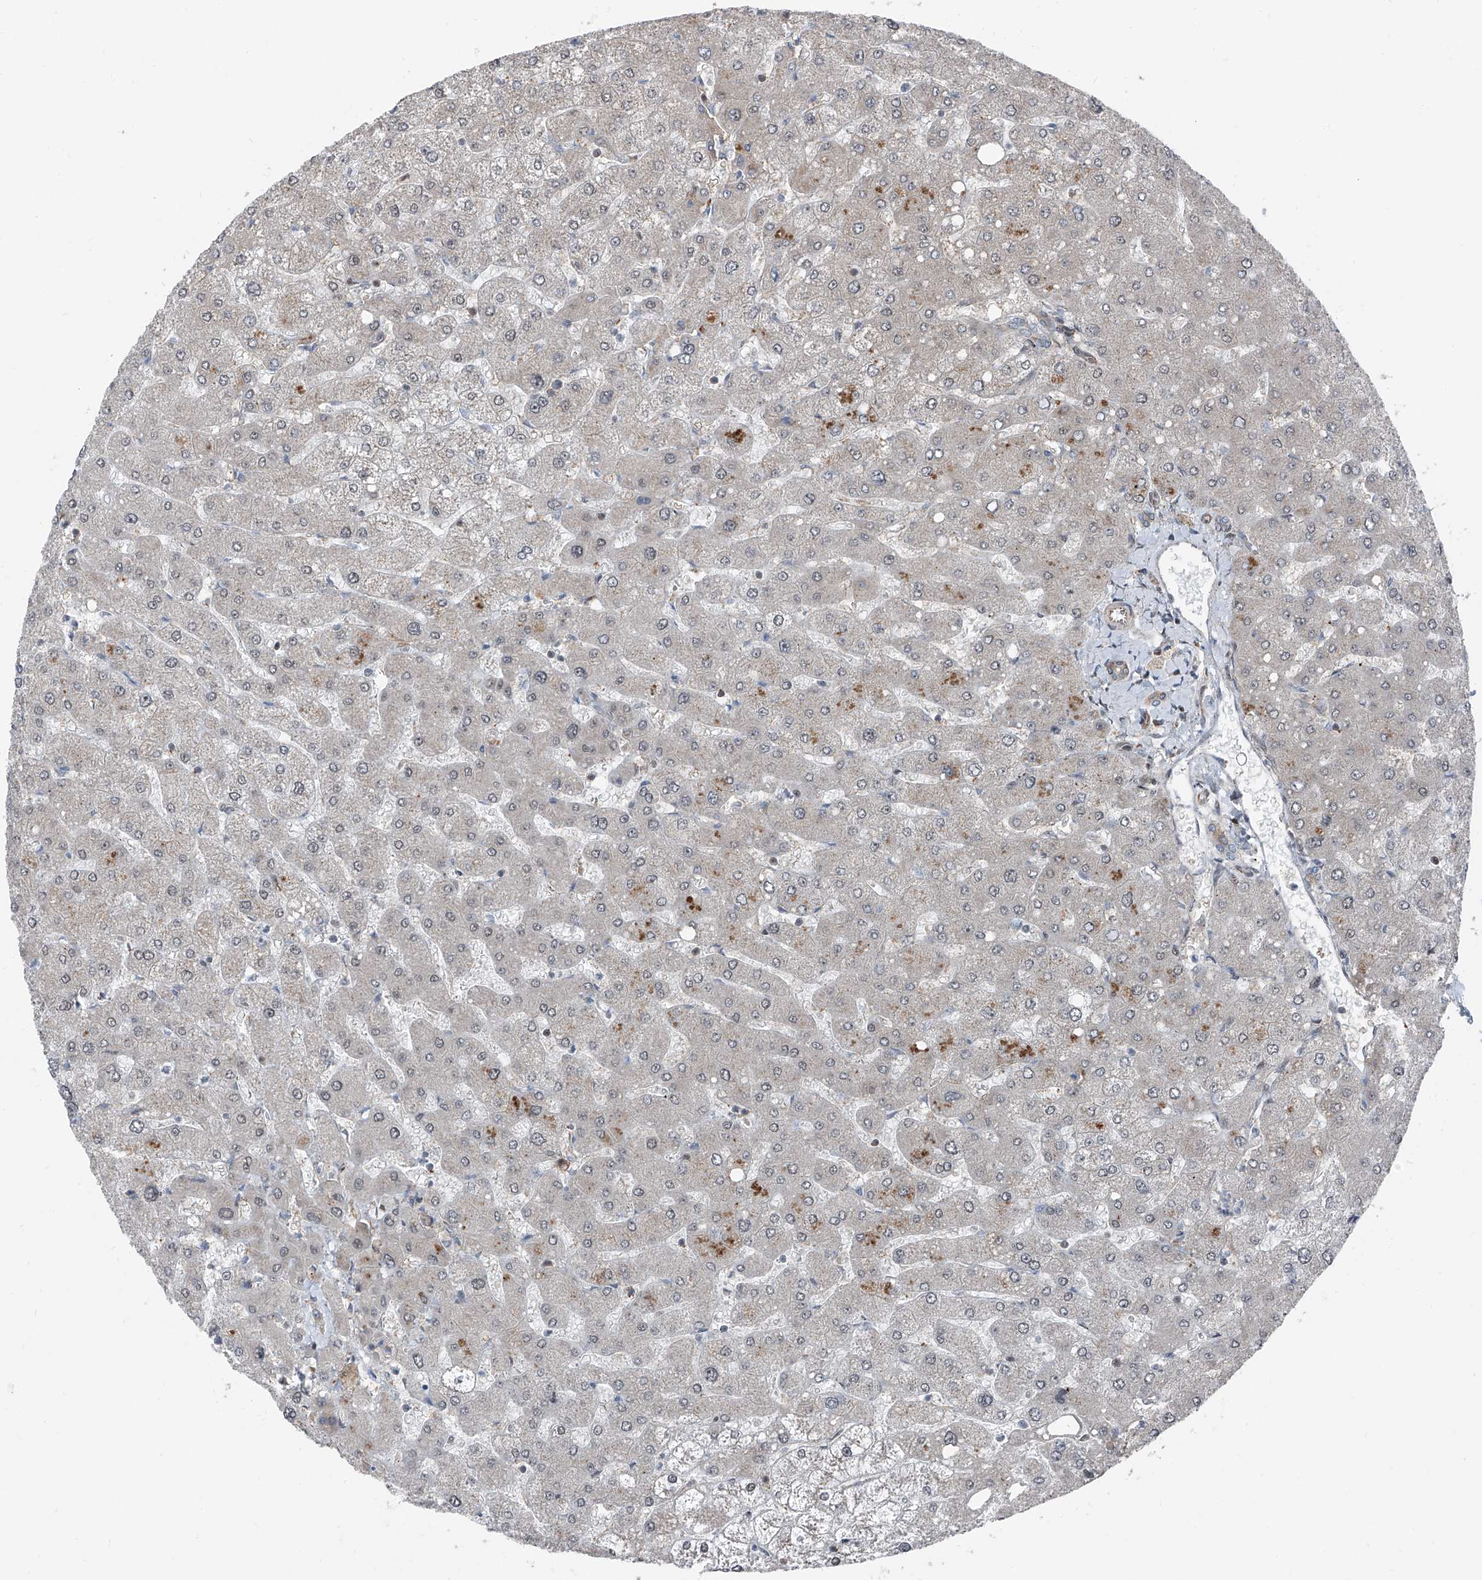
{"staining": {"intensity": "weak", "quantity": ">75%", "location": "cytoplasmic/membranous,nuclear"}, "tissue": "liver", "cell_type": "Cholangiocytes", "image_type": "normal", "snomed": [{"axis": "morphology", "description": "Normal tissue, NOS"}, {"axis": "topography", "description": "Liver"}], "caption": "Weak cytoplasmic/membranous,nuclear staining for a protein is present in about >75% of cholangiocytes of unremarkable liver using IHC.", "gene": "FKBP5", "patient": {"sex": "male", "age": 55}}